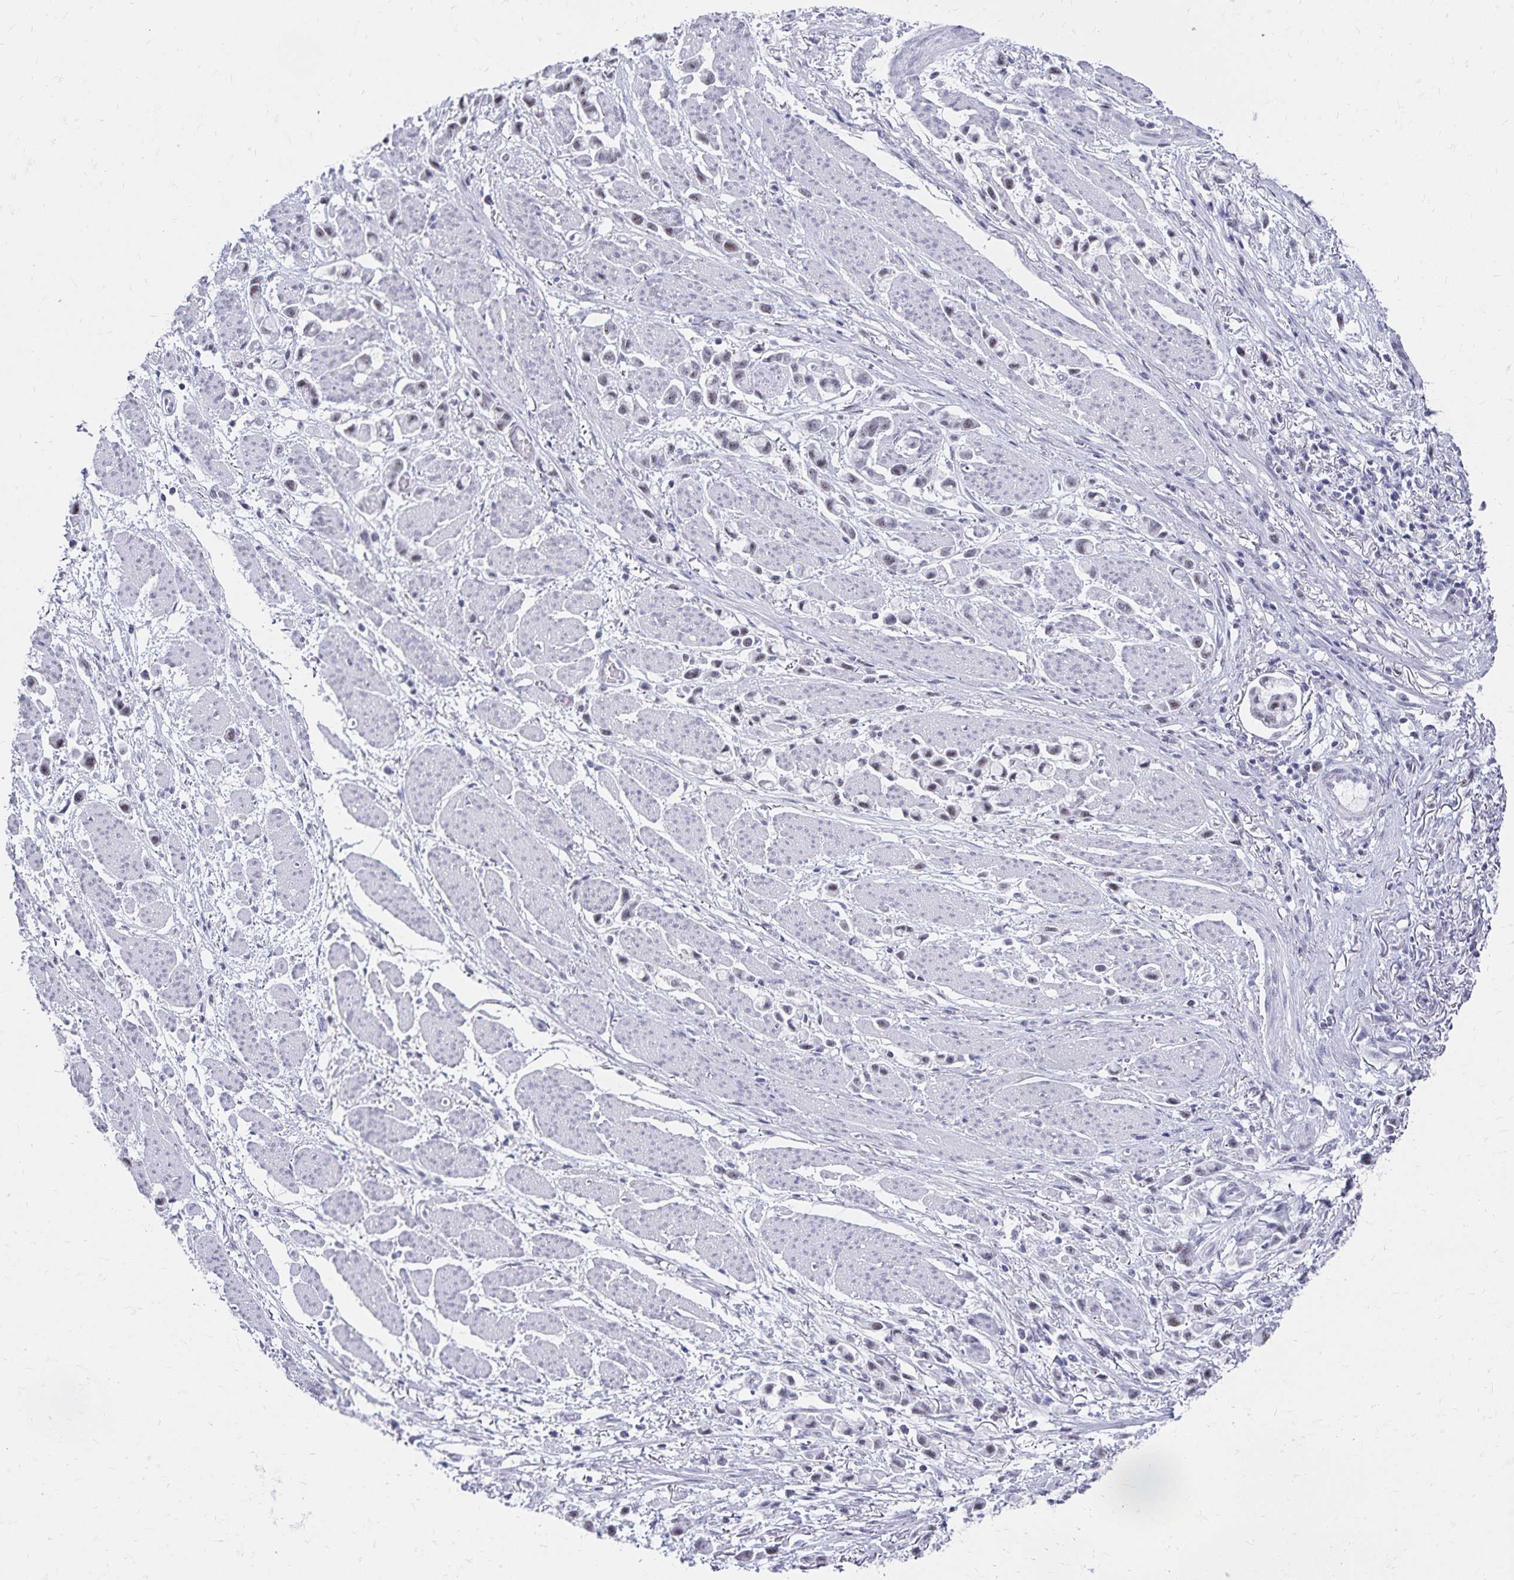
{"staining": {"intensity": "negative", "quantity": "none", "location": "none"}, "tissue": "stomach cancer", "cell_type": "Tumor cells", "image_type": "cancer", "snomed": [{"axis": "morphology", "description": "Adenocarcinoma, NOS"}, {"axis": "topography", "description": "Stomach"}], "caption": "Immunohistochemistry photomicrograph of neoplastic tissue: stomach adenocarcinoma stained with DAB (3,3'-diaminobenzidine) exhibits no significant protein positivity in tumor cells. The staining is performed using DAB (3,3'-diaminobenzidine) brown chromogen with nuclei counter-stained in using hematoxylin.", "gene": "C20orf85", "patient": {"sex": "female", "age": 81}}